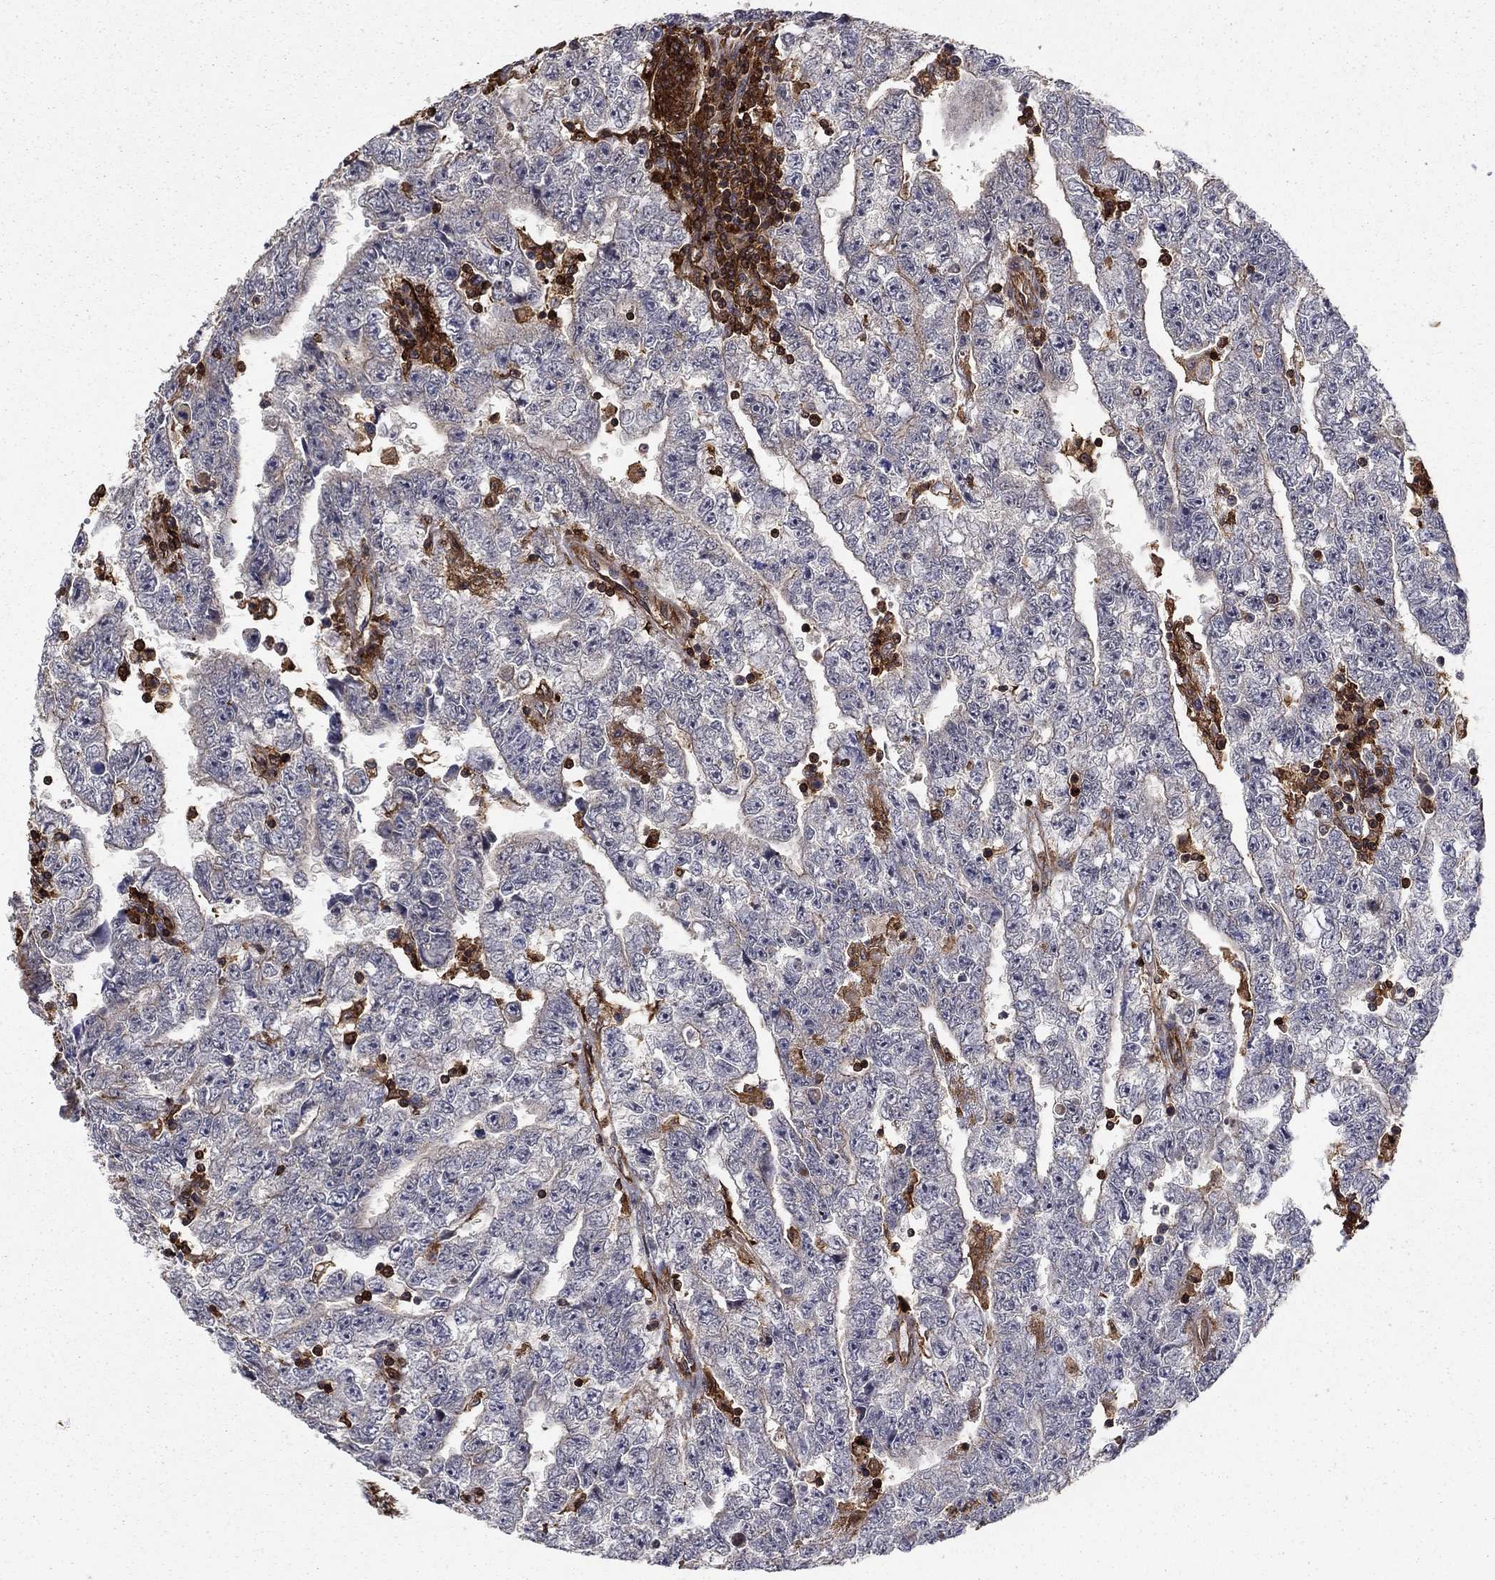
{"staining": {"intensity": "moderate", "quantity": "<25%", "location": "cytoplasmic/membranous"}, "tissue": "testis cancer", "cell_type": "Tumor cells", "image_type": "cancer", "snomed": [{"axis": "morphology", "description": "Carcinoma, Embryonal, NOS"}, {"axis": "topography", "description": "Testis"}], "caption": "IHC of testis embryonal carcinoma reveals low levels of moderate cytoplasmic/membranous positivity in approximately <25% of tumor cells.", "gene": "ADM", "patient": {"sex": "male", "age": 25}}